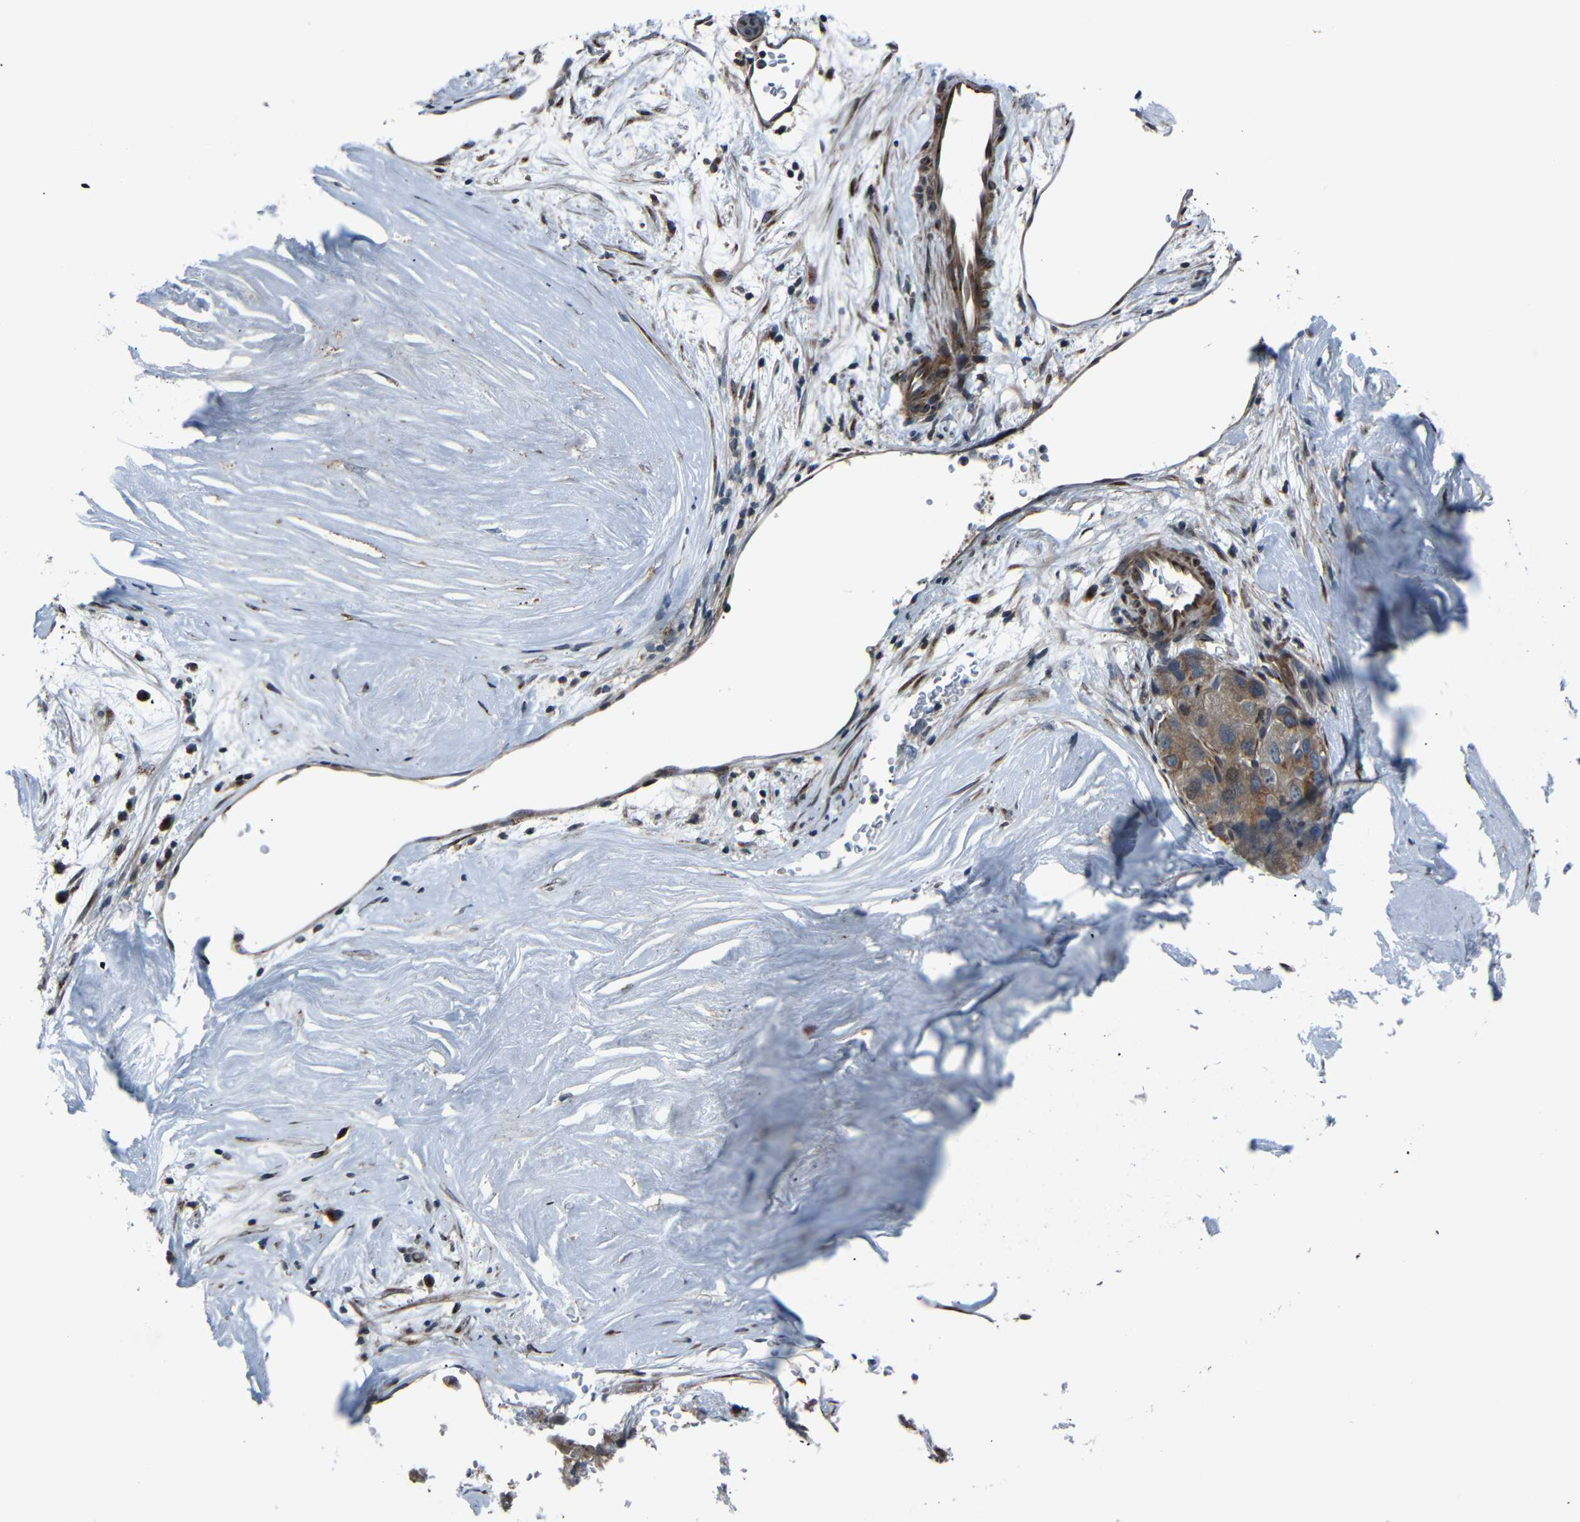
{"staining": {"intensity": "moderate", "quantity": "25%-75%", "location": "cytoplasmic/membranous"}, "tissue": "liver cancer", "cell_type": "Tumor cells", "image_type": "cancer", "snomed": [{"axis": "morphology", "description": "Carcinoma, Hepatocellular, NOS"}, {"axis": "topography", "description": "Liver"}], "caption": "This is a micrograph of immunohistochemistry (IHC) staining of hepatocellular carcinoma (liver), which shows moderate staining in the cytoplasmic/membranous of tumor cells.", "gene": "AKAP9", "patient": {"sex": "male", "age": 80}}